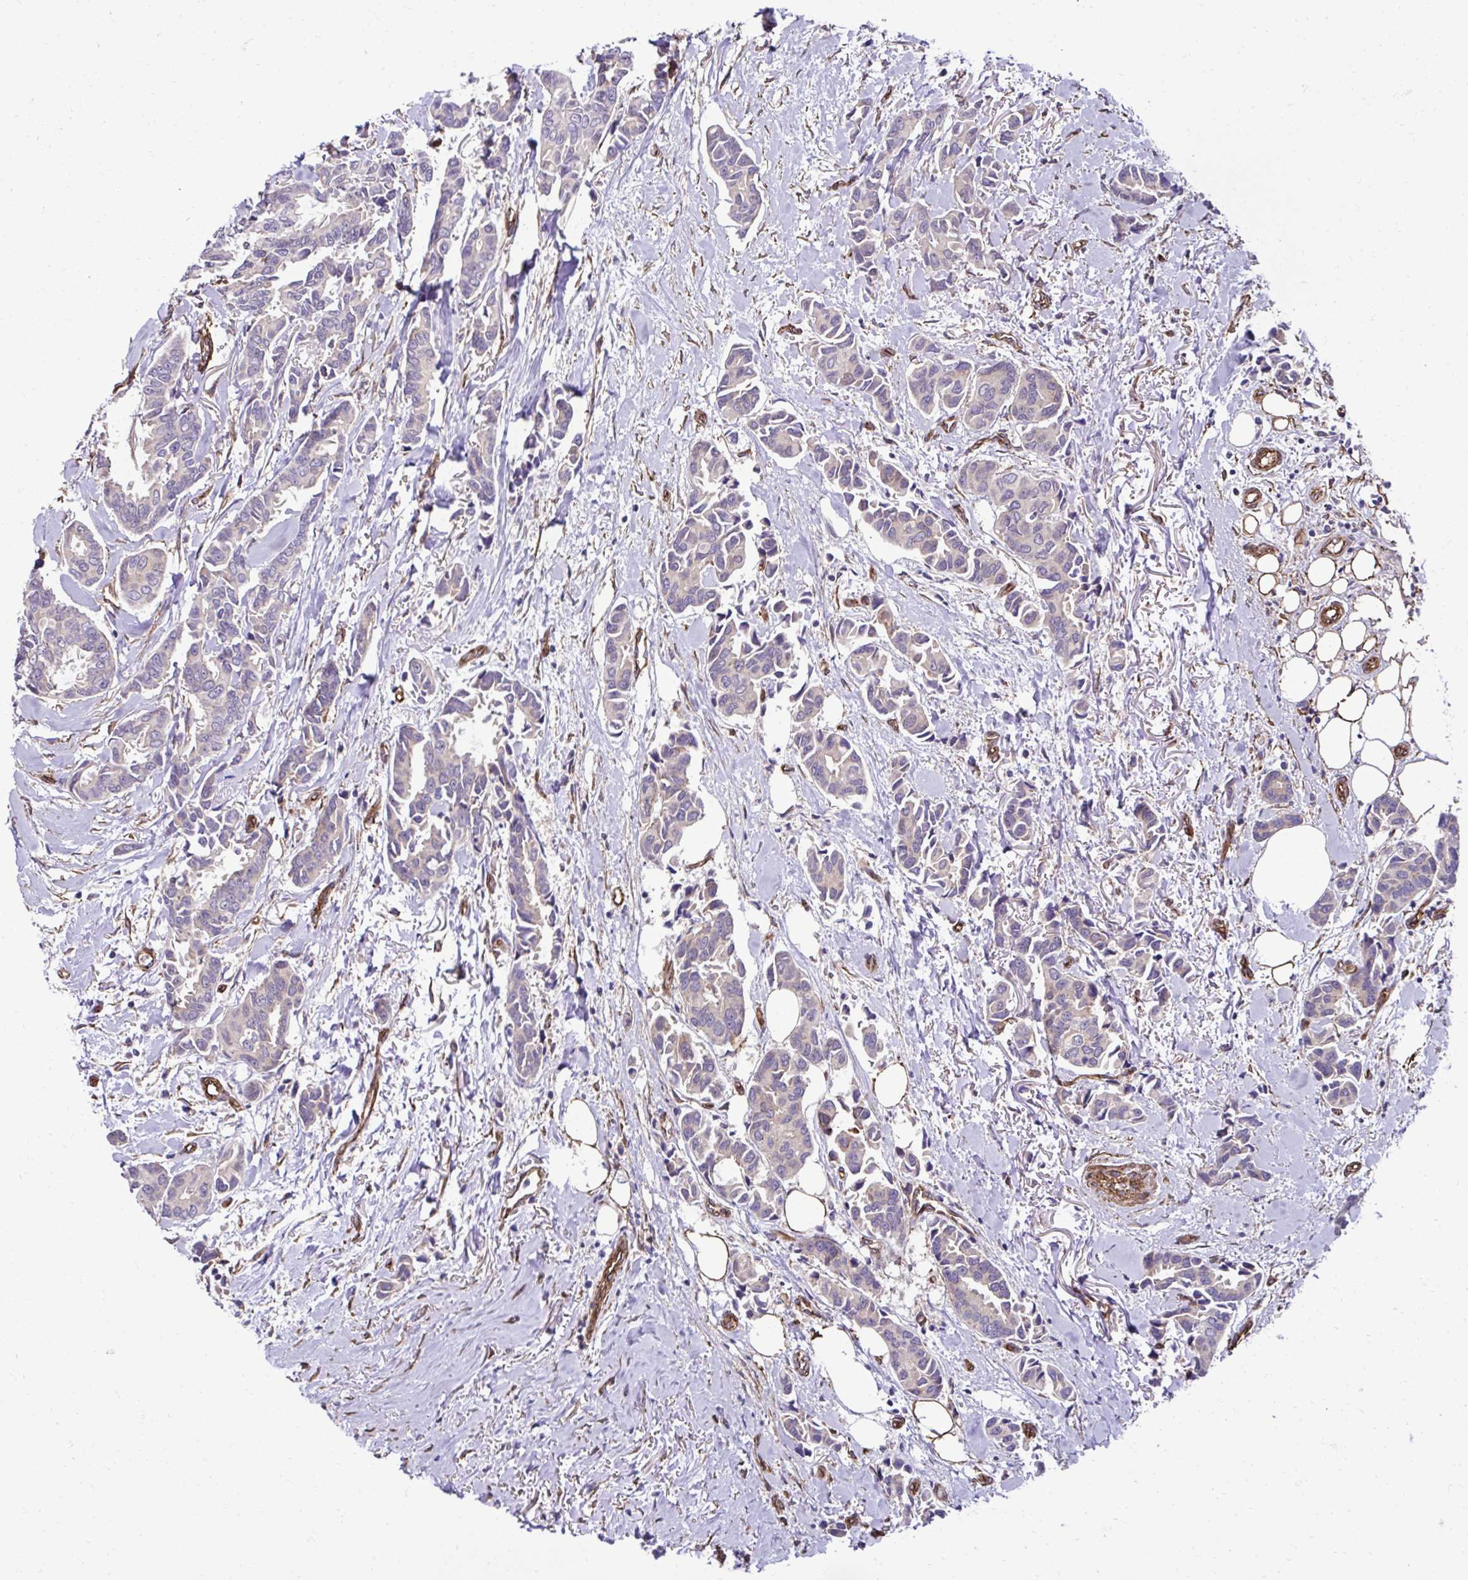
{"staining": {"intensity": "negative", "quantity": "none", "location": "none"}, "tissue": "breast cancer", "cell_type": "Tumor cells", "image_type": "cancer", "snomed": [{"axis": "morphology", "description": "Duct carcinoma"}, {"axis": "topography", "description": "Breast"}], "caption": "Tumor cells are negative for brown protein staining in breast cancer.", "gene": "TRIM52", "patient": {"sex": "female", "age": 73}}